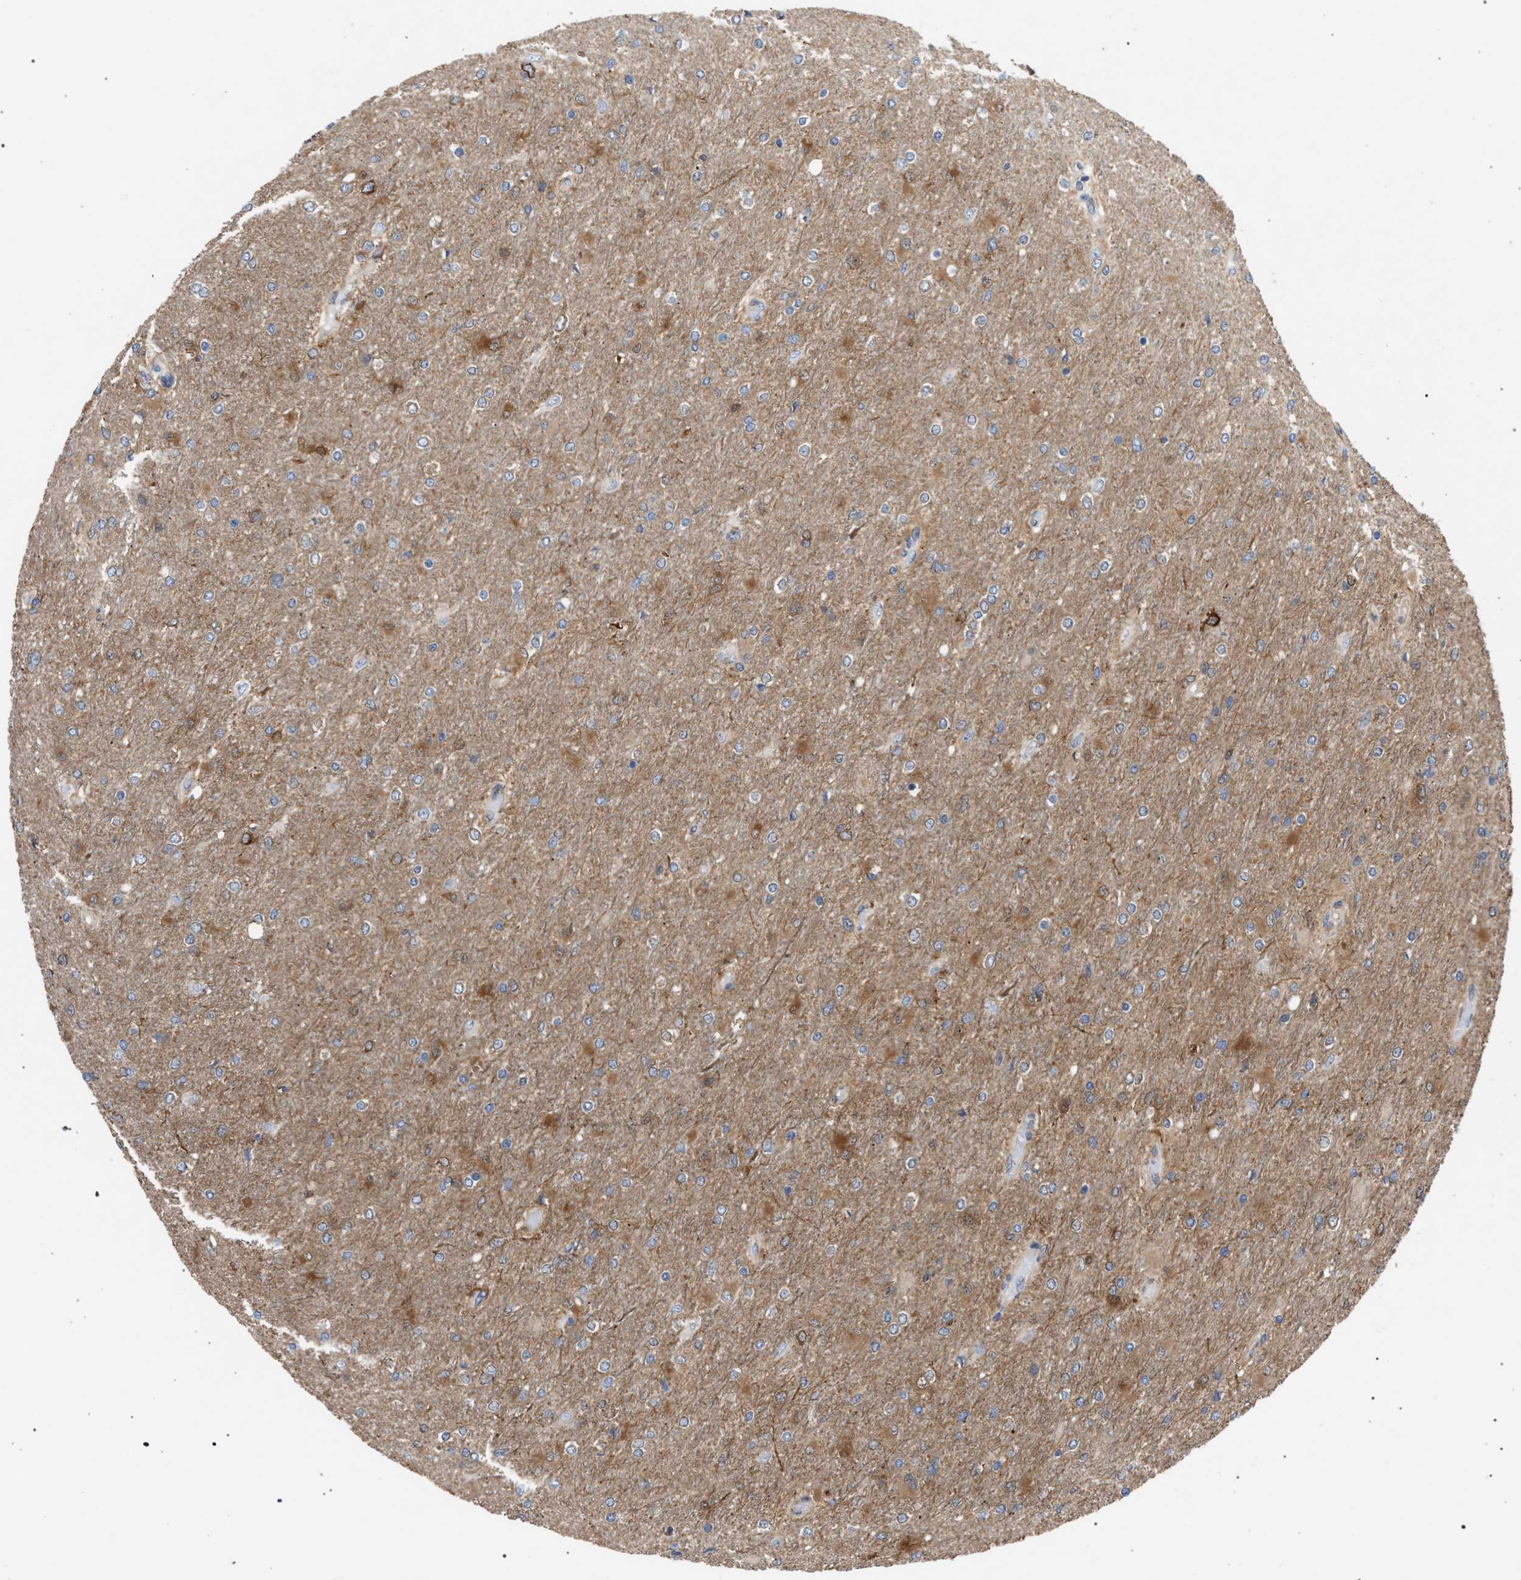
{"staining": {"intensity": "moderate", "quantity": "<25%", "location": "cytoplasmic/membranous"}, "tissue": "glioma", "cell_type": "Tumor cells", "image_type": "cancer", "snomed": [{"axis": "morphology", "description": "Glioma, malignant, High grade"}, {"axis": "topography", "description": "Cerebral cortex"}], "caption": "Human malignant high-grade glioma stained with a protein marker displays moderate staining in tumor cells.", "gene": "CDR2L", "patient": {"sex": "female", "age": 36}}